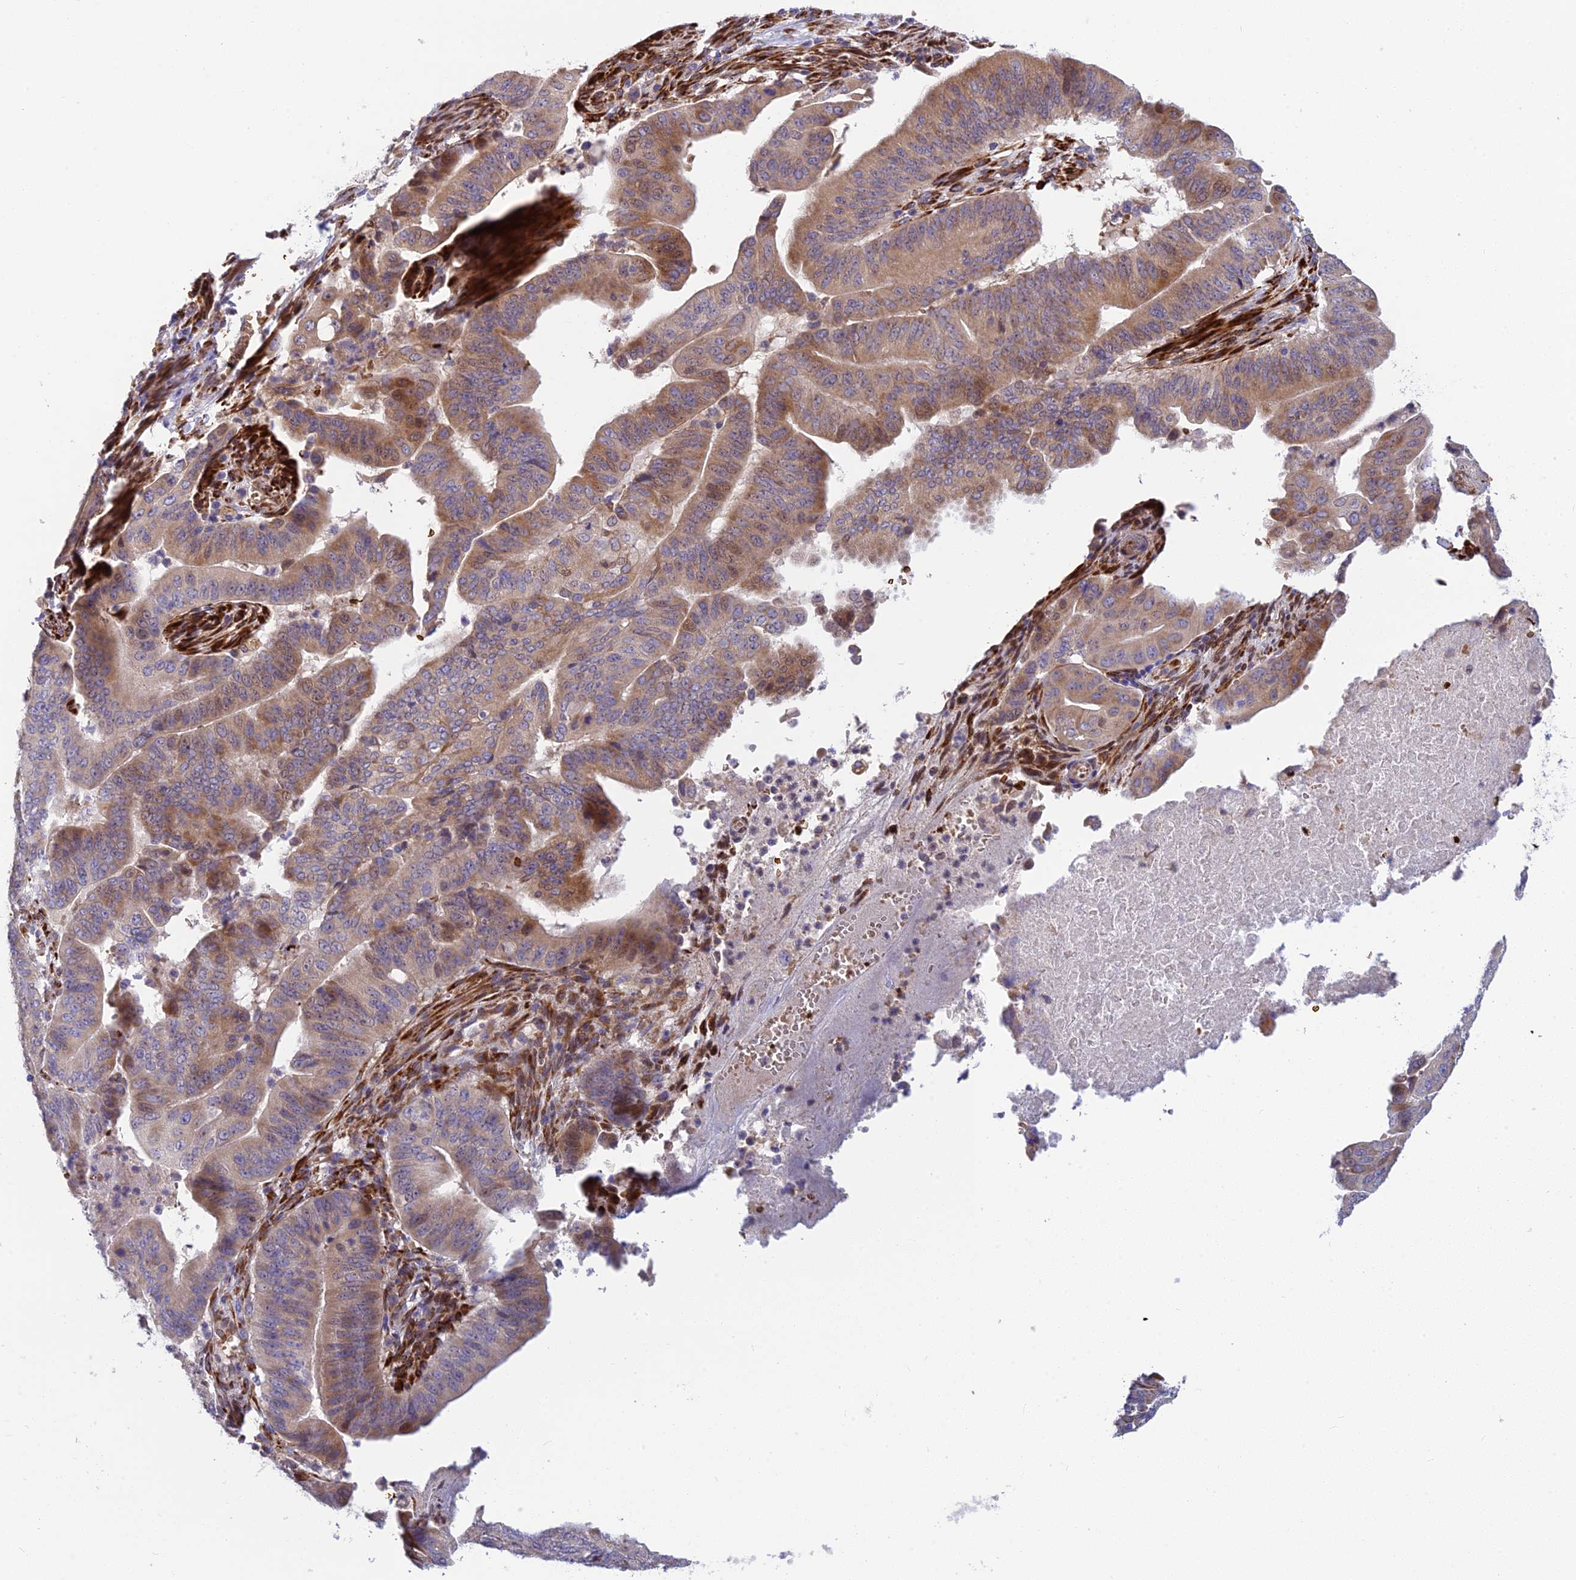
{"staining": {"intensity": "moderate", "quantity": "25%-75%", "location": "cytoplasmic/membranous,nuclear"}, "tissue": "pancreatic cancer", "cell_type": "Tumor cells", "image_type": "cancer", "snomed": [{"axis": "morphology", "description": "Adenocarcinoma, NOS"}, {"axis": "topography", "description": "Pancreas"}], "caption": "IHC micrograph of neoplastic tissue: human adenocarcinoma (pancreatic) stained using IHC exhibits medium levels of moderate protein expression localized specifically in the cytoplasmic/membranous and nuclear of tumor cells, appearing as a cytoplasmic/membranous and nuclear brown color.", "gene": "UFSP2", "patient": {"sex": "female", "age": 77}}